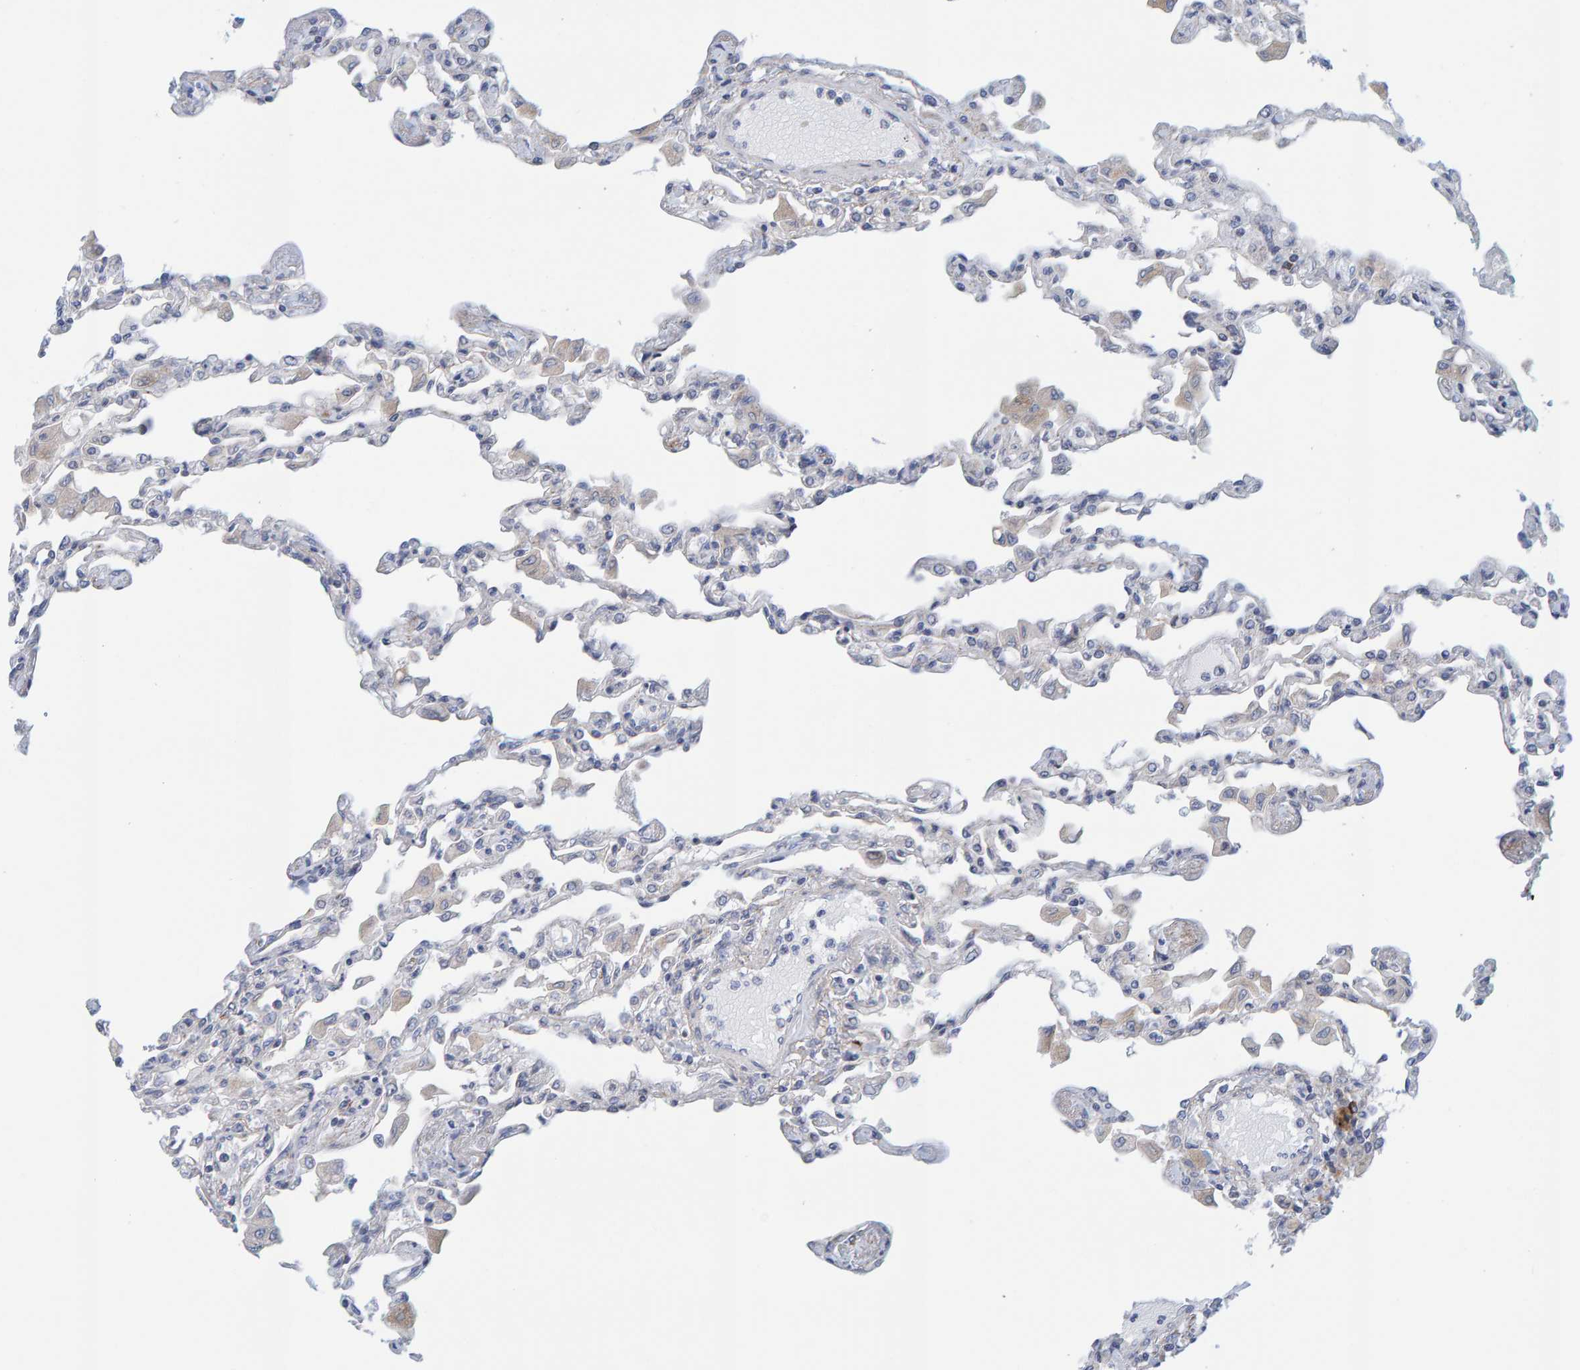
{"staining": {"intensity": "negative", "quantity": "none", "location": "none"}, "tissue": "lung", "cell_type": "Alveolar cells", "image_type": "normal", "snomed": [{"axis": "morphology", "description": "Normal tissue, NOS"}, {"axis": "topography", "description": "Bronchus"}, {"axis": "topography", "description": "Lung"}], "caption": "Immunohistochemistry photomicrograph of benign lung: lung stained with DAB (3,3'-diaminobenzidine) reveals no significant protein expression in alveolar cells.", "gene": "ZC3H3", "patient": {"sex": "female", "age": 49}}